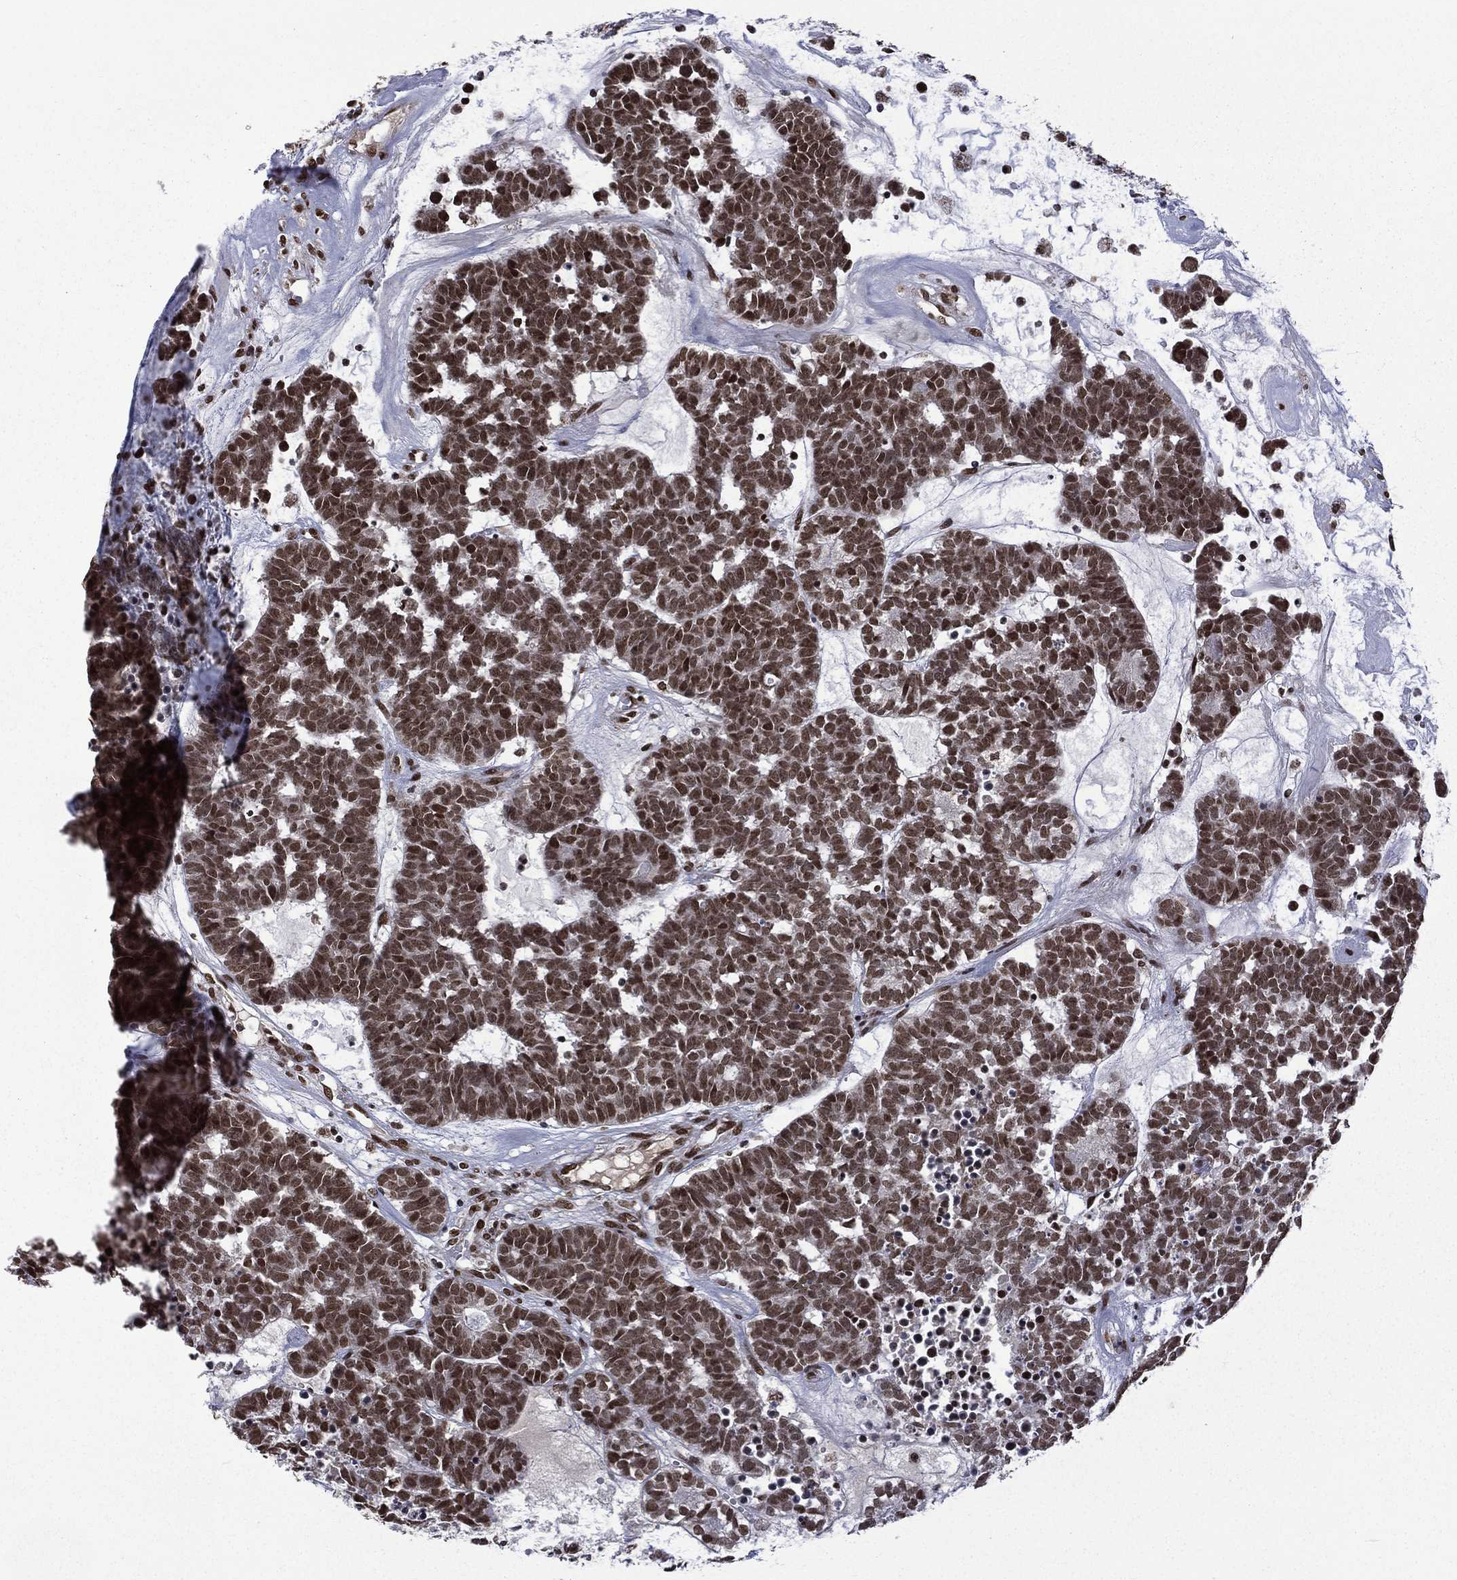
{"staining": {"intensity": "strong", "quantity": ">75%", "location": "nuclear"}, "tissue": "head and neck cancer", "cell_type": "Tumor cells", "image_type": "cancer", "snomed": [{"axis": "morphology", "description": "Adenocarcinoma, NOS"}, {"axis": "topography", "description": "Head-Neck"}], "caption": "Immunohistochemistry (DAB) staining of adenocarcinoma (head and neck) demonstrates strong nuclear protein expression in approximately >75% of tumor cells.", "gene": "C5orf24", "patient": {"sex": "female", "age": 81}}